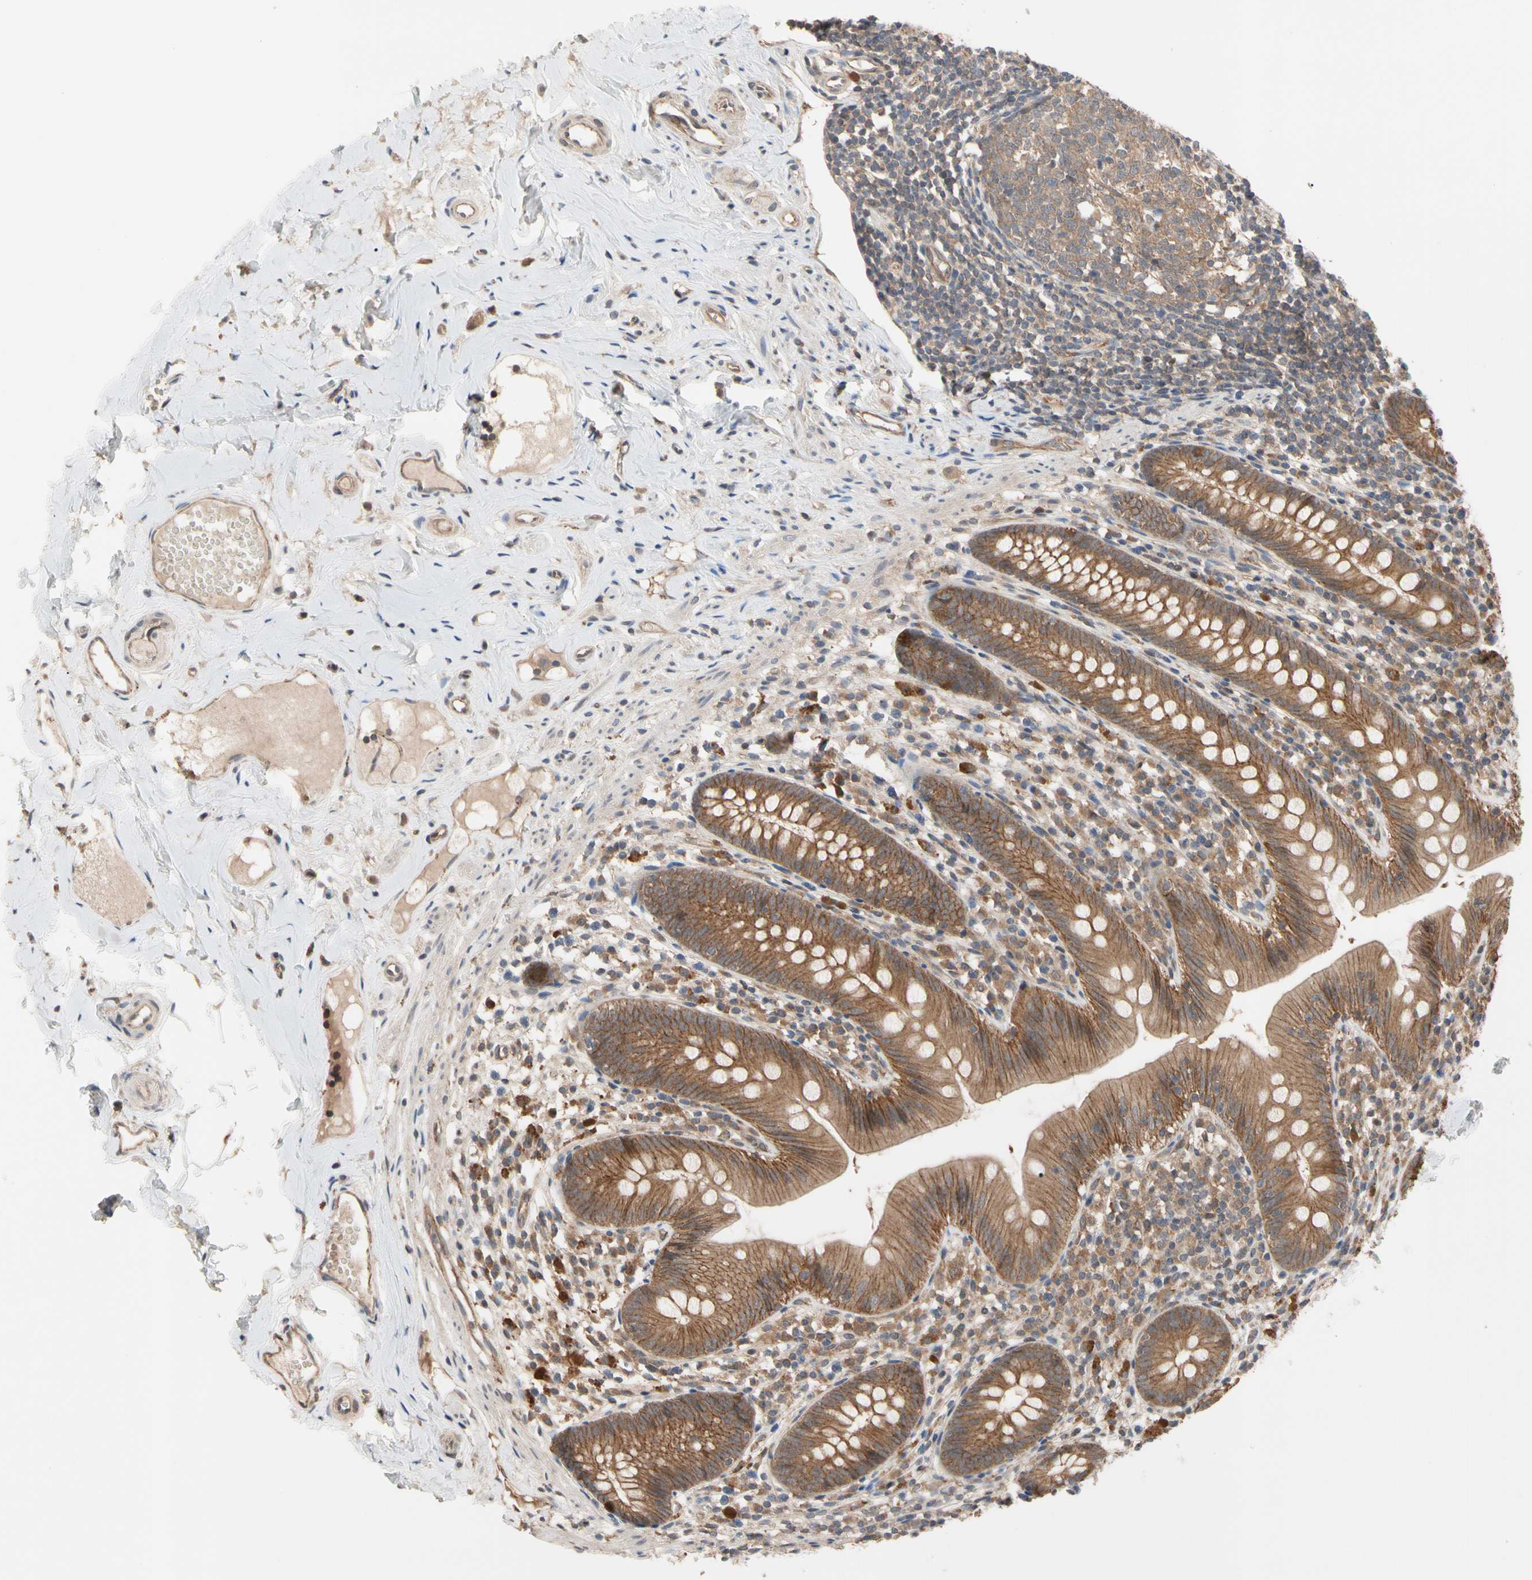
{"staining": {"intensity": "strong", "quantity": ">75%", "location": "cytoplasmic/membranous"}, "tissue": "appendix", "cell_type": "Glandular cells", "image_type": "normal", "snomed": [{"axis": "morphology", "description": "Normal tissue, NOS"}, {"axis": "topography", "description": "Appendix"}], "caption": "Appendix was stained to show a protein in brown. There is high levels of strong cytoplasmic/membranous positivity in approximately >75% of glandular cells. (DAB IHC, brown staining for protein, blue staining for nuclei).", "gene": "DPP8", "patient": {"sex": "male", "age": 52}}